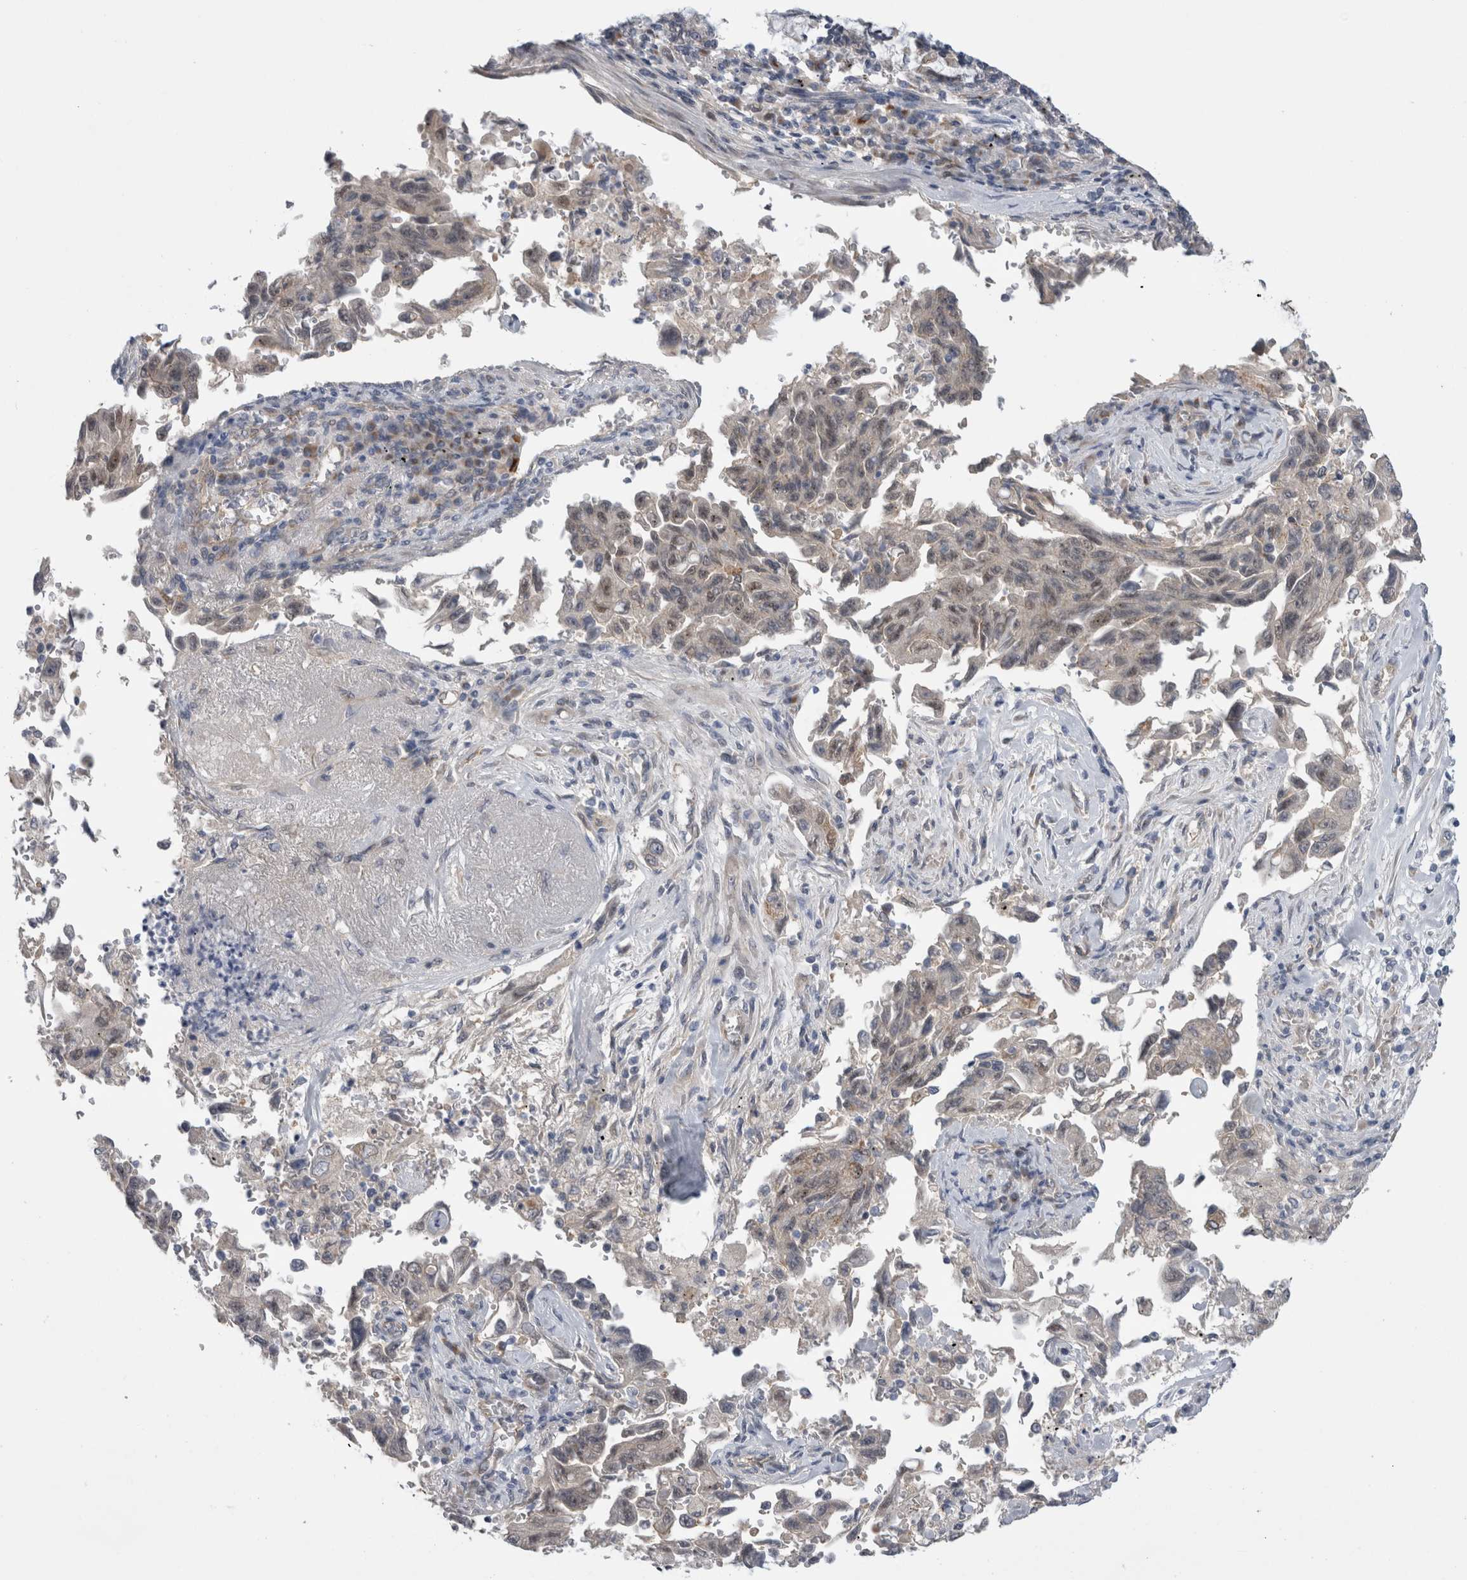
{"staining": {"intensity": "weak", "quantity": "25%-75%", "location": "nuclear"}, "tissue": "lung cancer", "cell_type": "Tumor cells", "image_type": "cancer", "snomed": [{"axis": "morphology", "description": "Adenocarcinoma, NOS"}, {"axis": "topography", "description": "Lung"}], "caption": "Weak nuclear protein staining is appreciated in about 25%-75% of tumor cells in lung cancer (adenocarcinoma).", "gene": "TAFA5", "patient": {"sex": "female", "age": 51}}